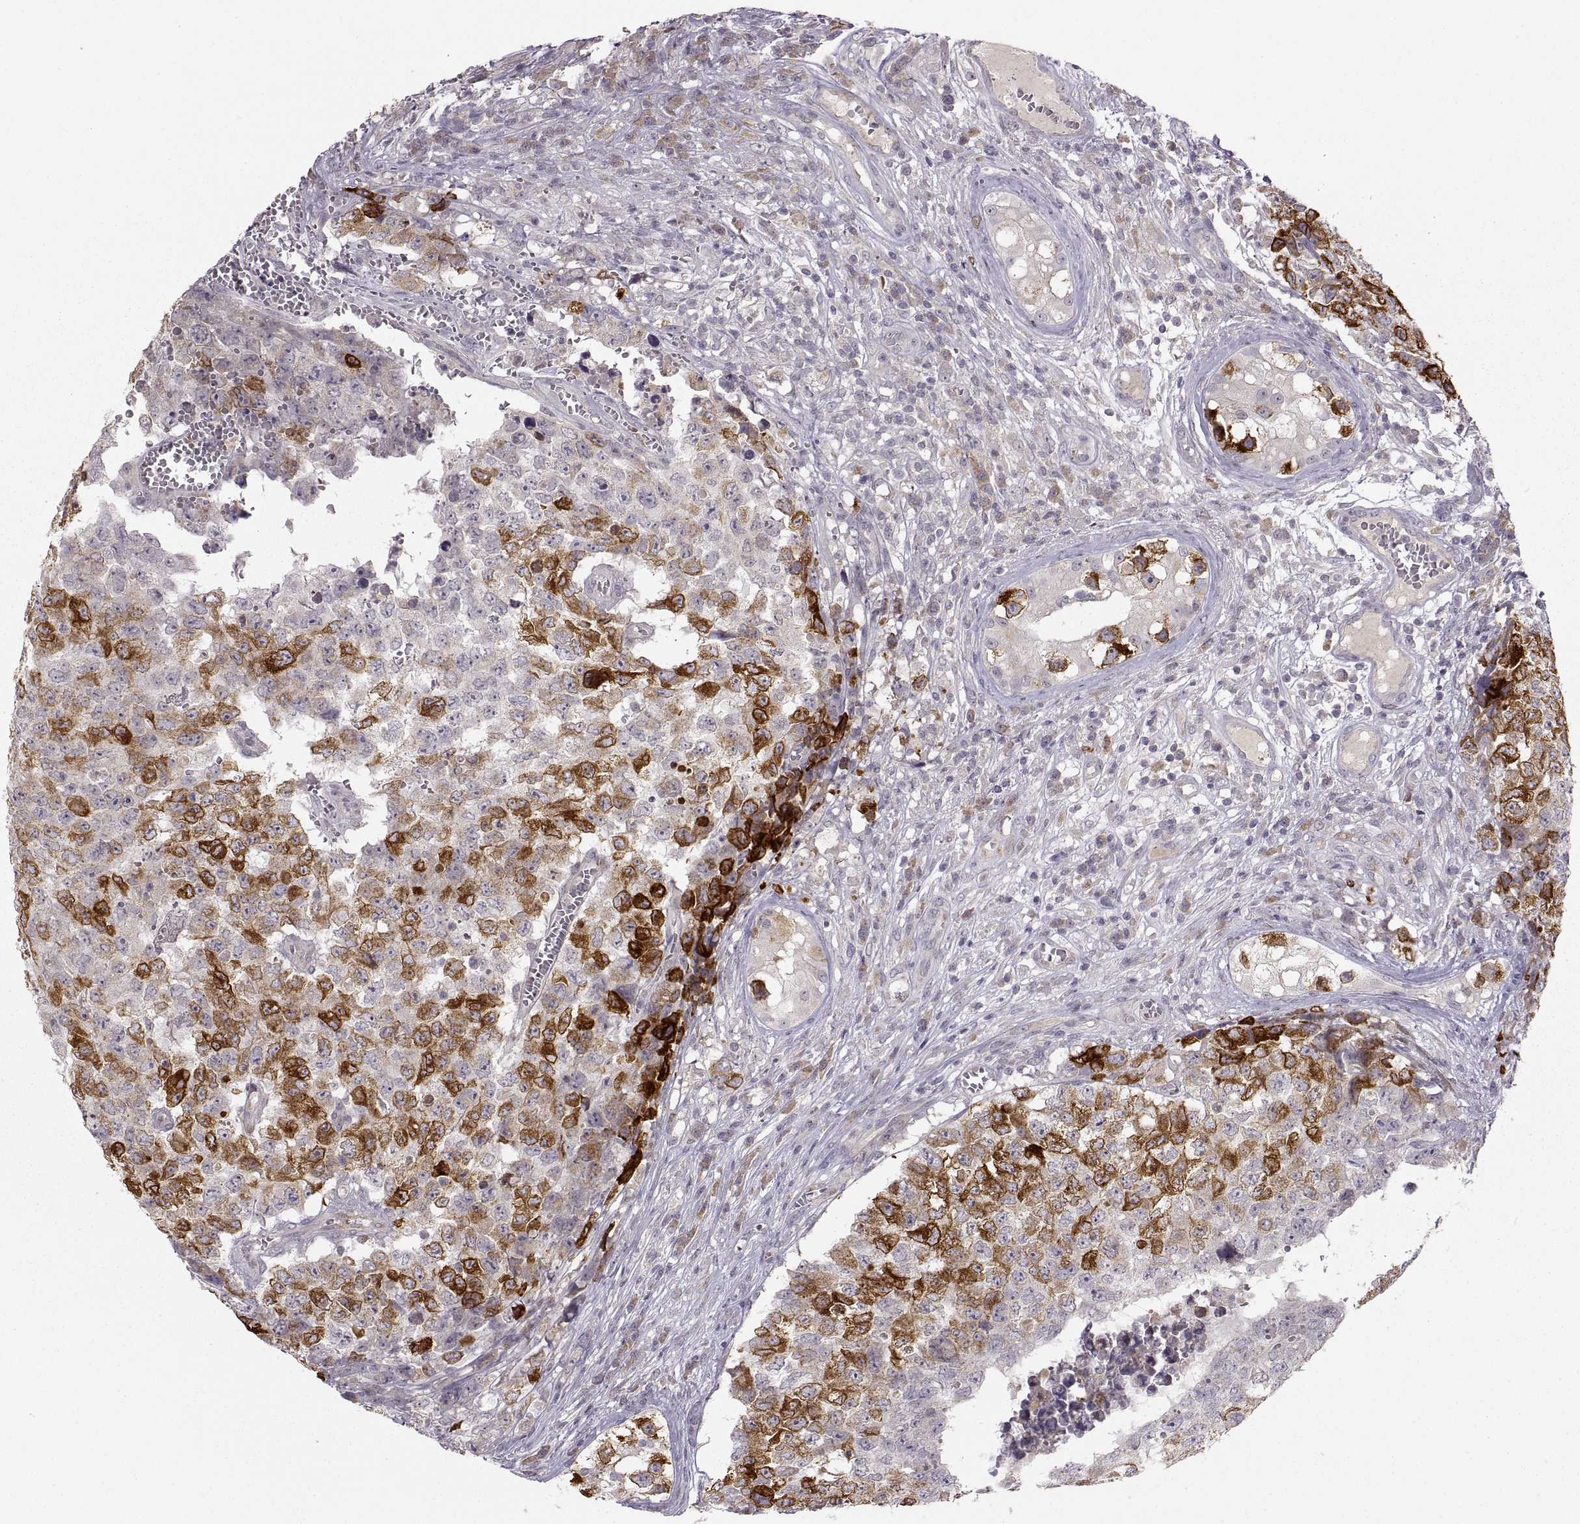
{"staining": {"intensity": "strong", "quantity": "25%-75%", "location": "cytoplasmic/membranous"}, "tissue": "testis cancer", "cell_type": "Tumor cells", "image_type": "cancer", "snomed": [{"axis": "morphology", "description": "Carcinoma, Embryonal, NOS"}, {"axis": "topography", "description": "Testis"}], "caption": "Tumor cells reveal high levels of strong cytoplasmic/membranous positivity in approximately 25%-75% of cells in human testis cancer.", "gene": "HMGCR", "patient": {"sex": "male", "age": 23}}